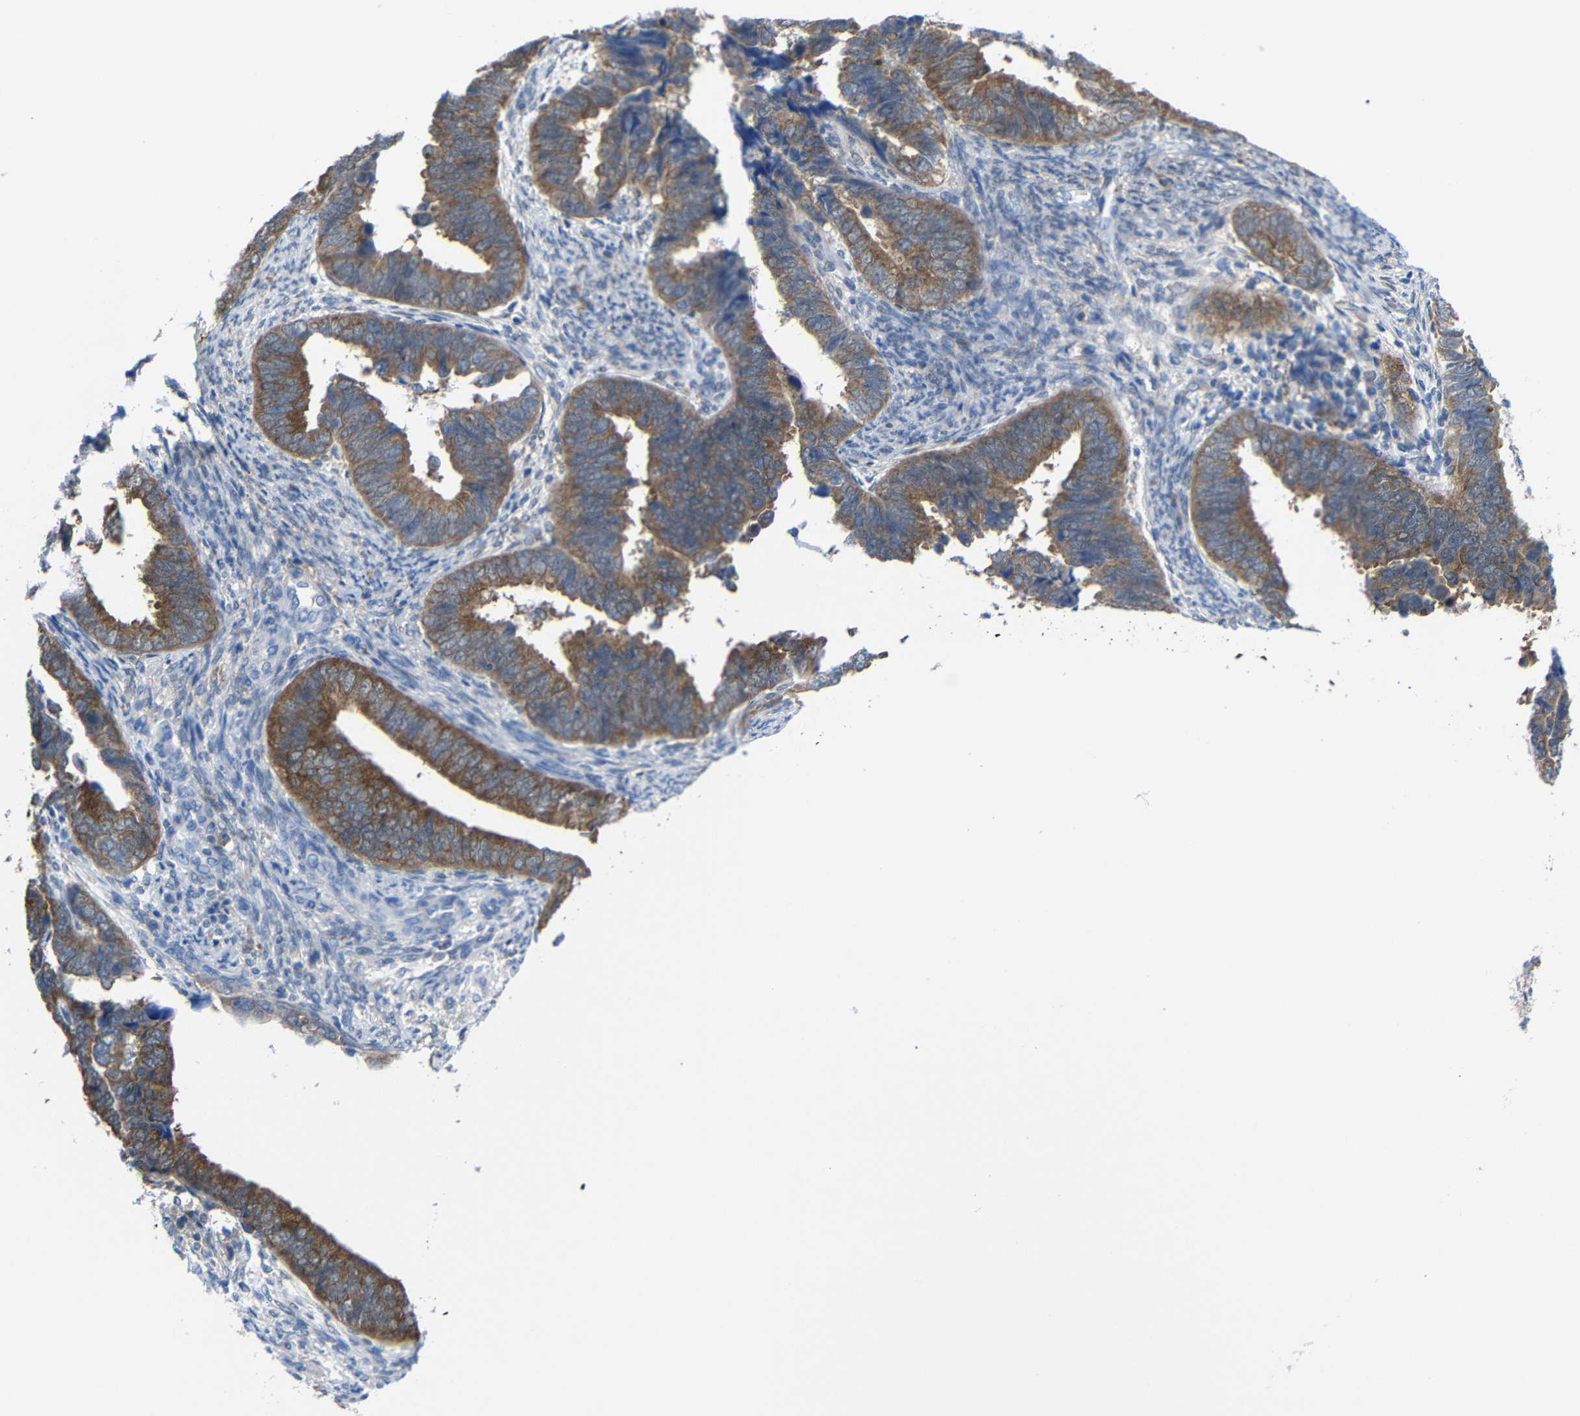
{"staining": {"intensity": "moderate", "quantity": ">75%", "location": "cytoplasmic/membranous"}, "tissue": "endometrial cancer", "cell_type": "Tumor cells", "image_type": "cancer", "snomed": [{"axis": "morphology", "description": "Adenocarcinoma, NOS"}, {"axis": "topography", "description": "Endometrium"}], "caption": "Immunohistochemical staining of endometrial adenocarcinoma displays medium levels of moderate cytoplasmic/membranous staining in approximately >75% of tumor cells. (brown staining indicates protein expression, while blue staining denotes nuclei).", "gene": "PEBP1", "patient": {"sex": "female", "age": 75}}